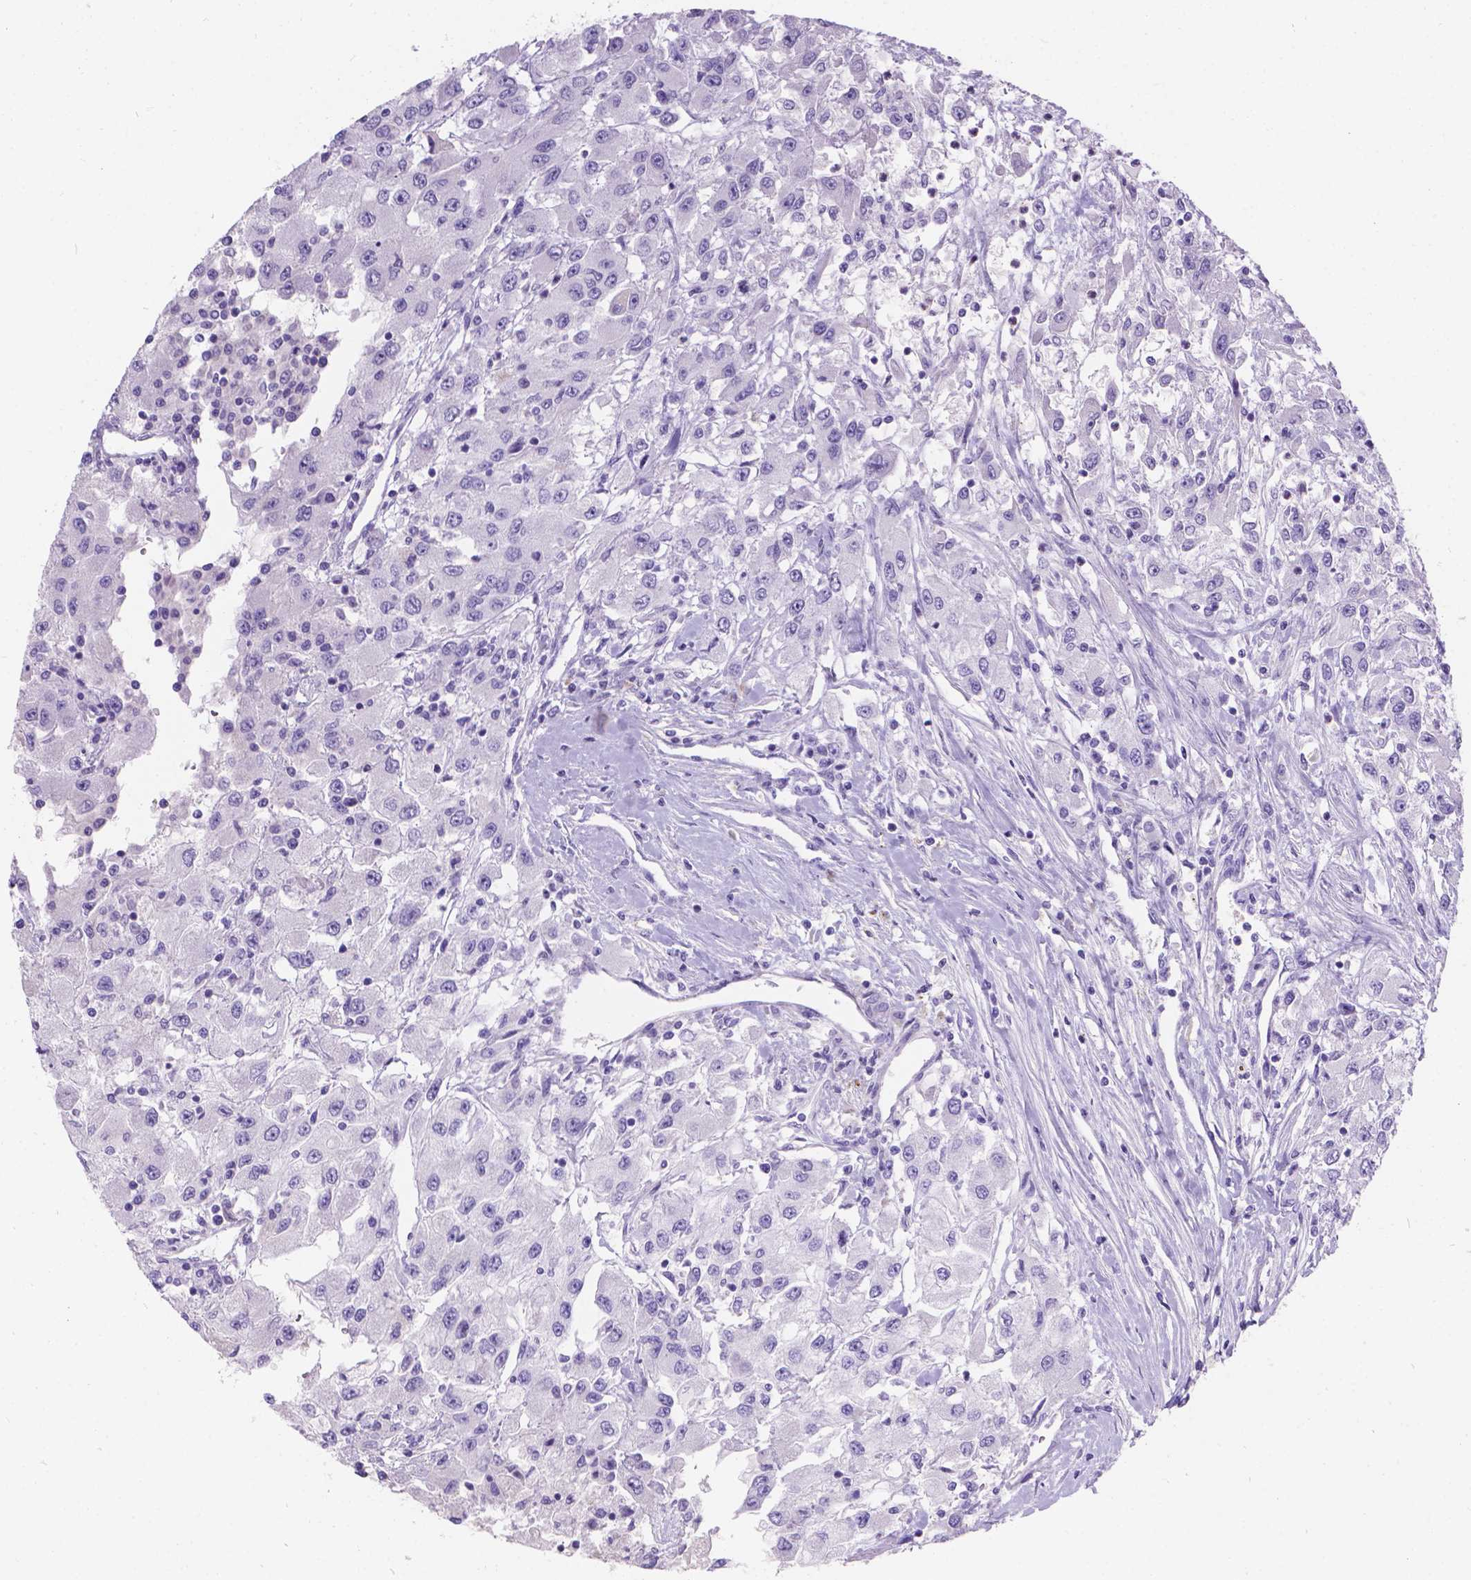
{"staining": {"intensity": "negative", "quantity": "none", "location": "none"}, "tissue": "renal cancer", "cell_type": "Tumor cells", "image_type": "cancer", "snomed": [{"axis": "morphology", "description": "Adenocarcinoma, NOS"}, {"axis": "topography", "description": "Kidney"}], "caption": "Histopathology image shows no significant protein staining in tumor cells of renal cancer (adenocarcinoma).", "gene": "GNRHR", "patient": {"sex": "female", "age": 67}}